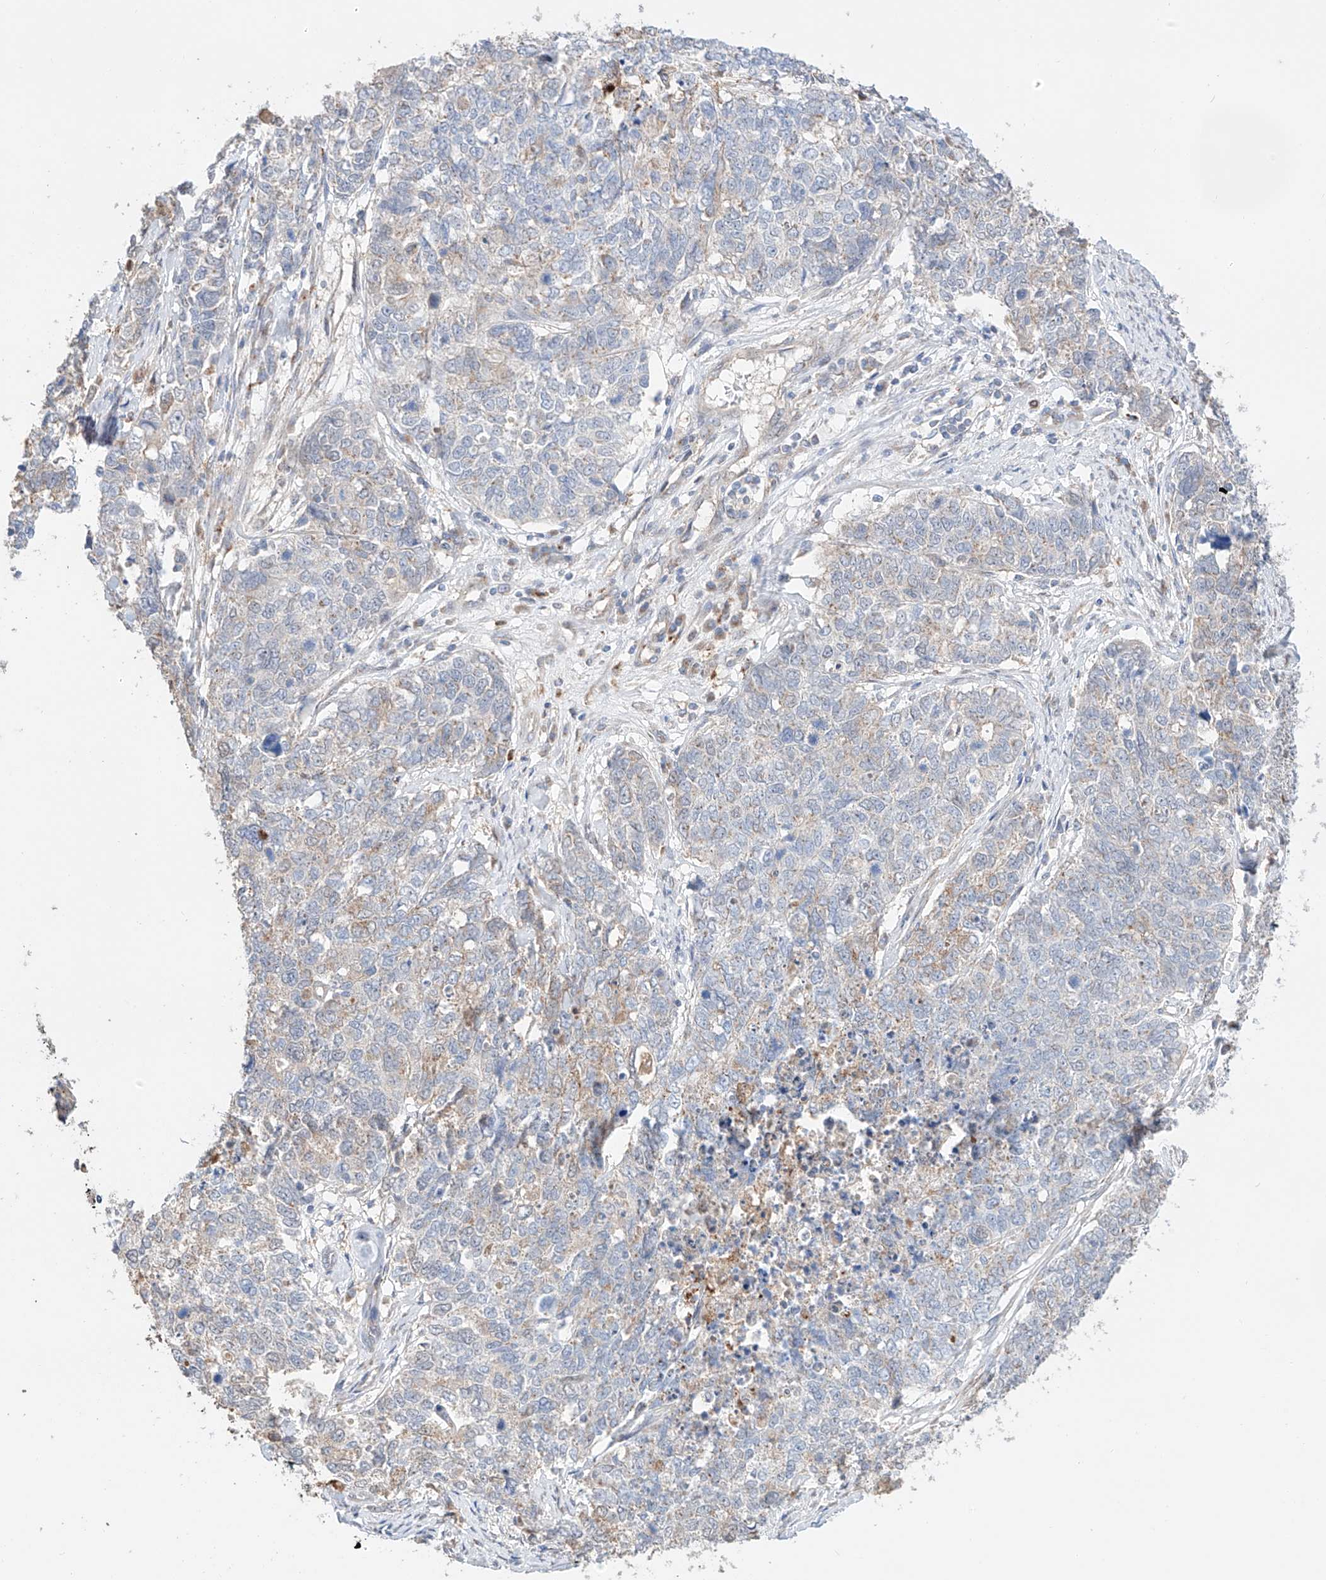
{"staining": {"intensity": "weak", "quantity": "<25%", "location": "cytoplasmic/membranous"}, "tissue": "cervical cancer", "cell_type": "Tumor cells", "image_type": "cancer", "snomed": [{"axis": "morphology", "description": "Squamous cell carcinoma, NOS"}, {"axis": "topography", "description": "Cervix"}], "caption": "An image of human cervical cancer (squamous cell carcinoma) is negative for staining in tumor cells. (DAB immunohistochemistry (IHC) visualized using brightfield microscopy, high magnification).", "gene": "MOSPD1", "patient": {"sex": "female", "age": 63}}